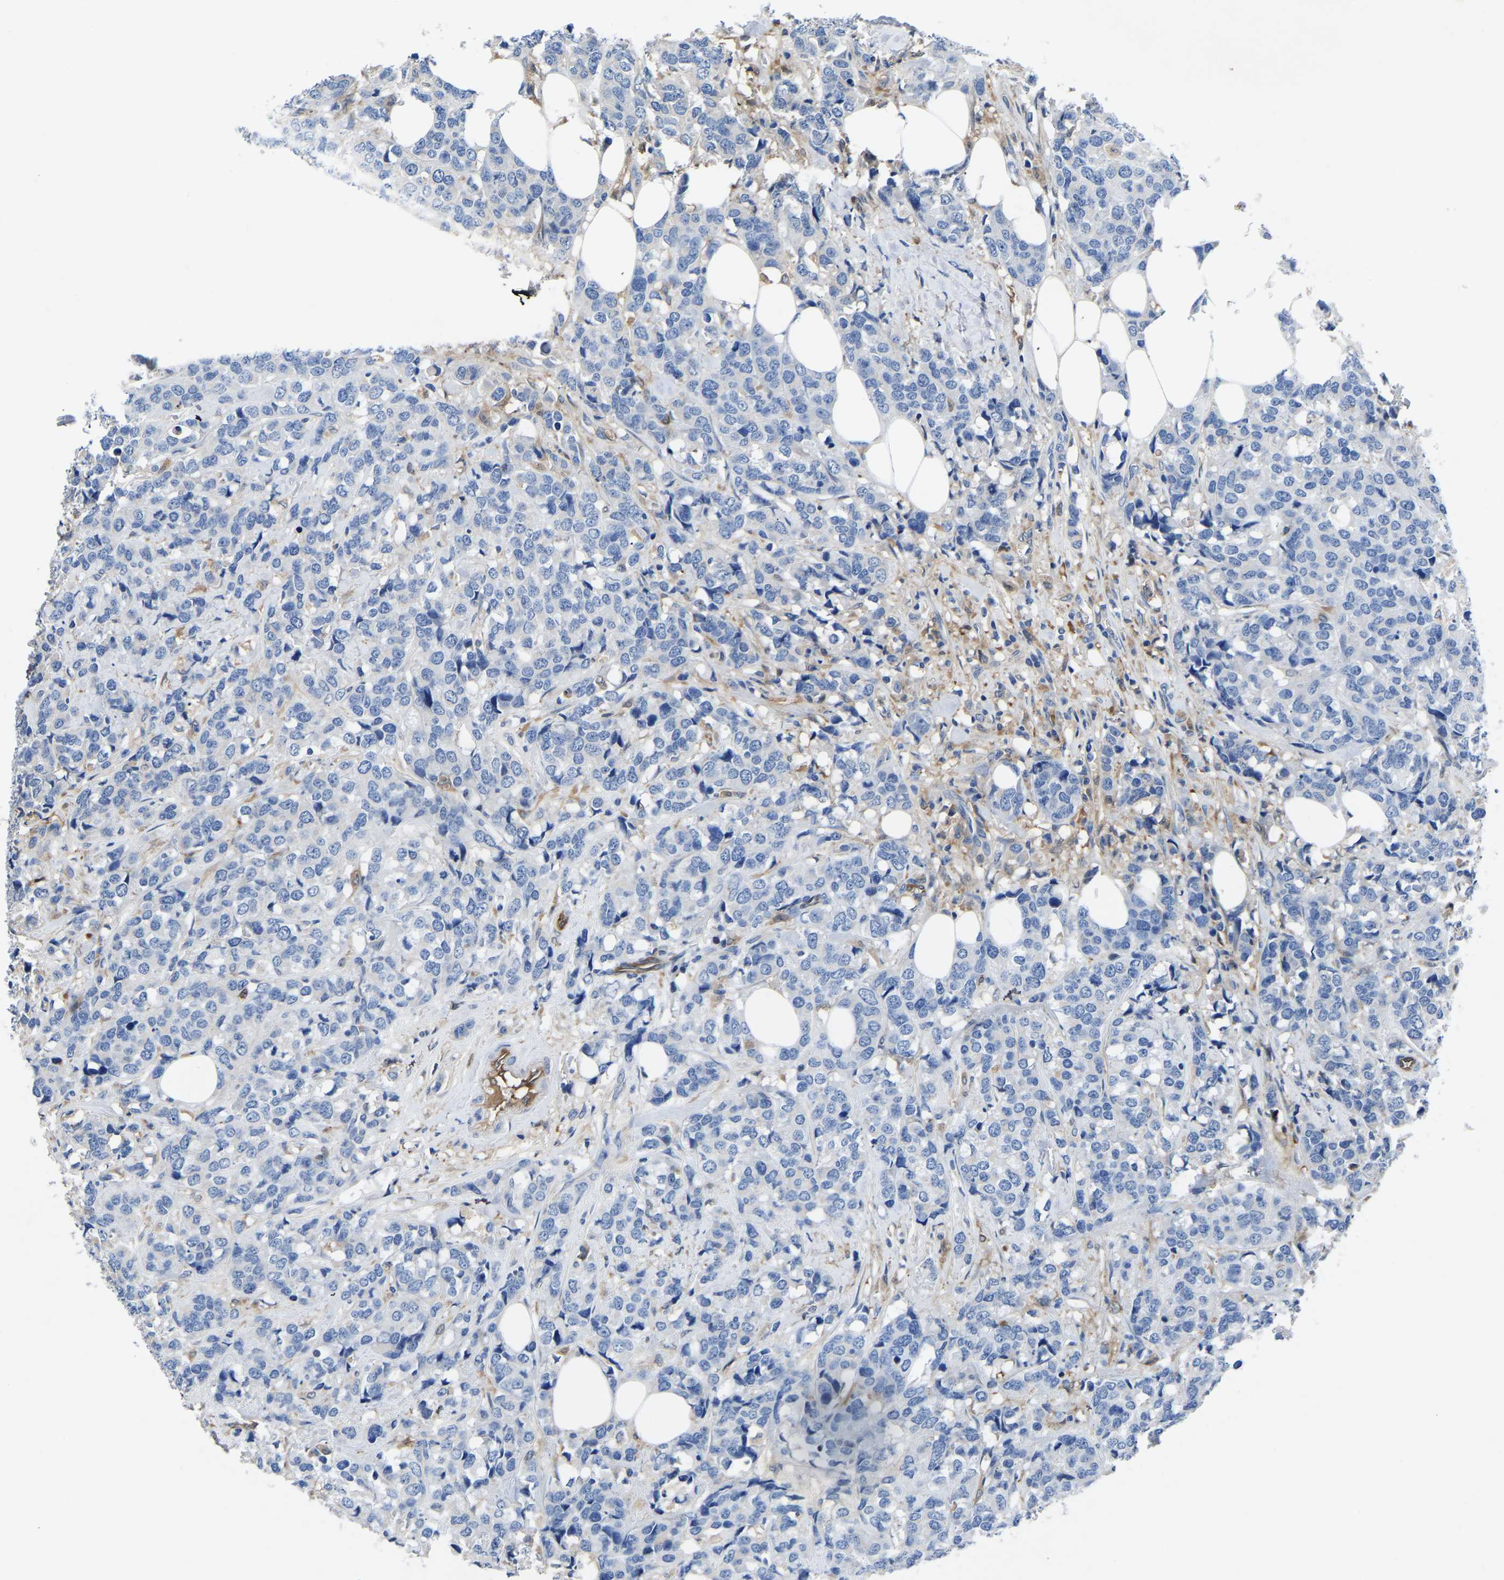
{"staining": {"intensity": "negative", "quantity": "none", "location": "none"}, "tissue": "breast cancer", "cell_type": "Tumor cells", "image_type": "cancer", "snomed": [{"axis": "morphology", "description": "Lobular carcinoma"}, {"axis": "topography", "description": "Breast"}], "caption": "High magnification brightfield microscopy of lobular carcinoma (breast) stained with DAB (brown) and counterstained with hematoxylin (blue): tumor cells show no significant expression.", "gene": "ATG2B", "patient": {"sex": "female", "age": 59}}